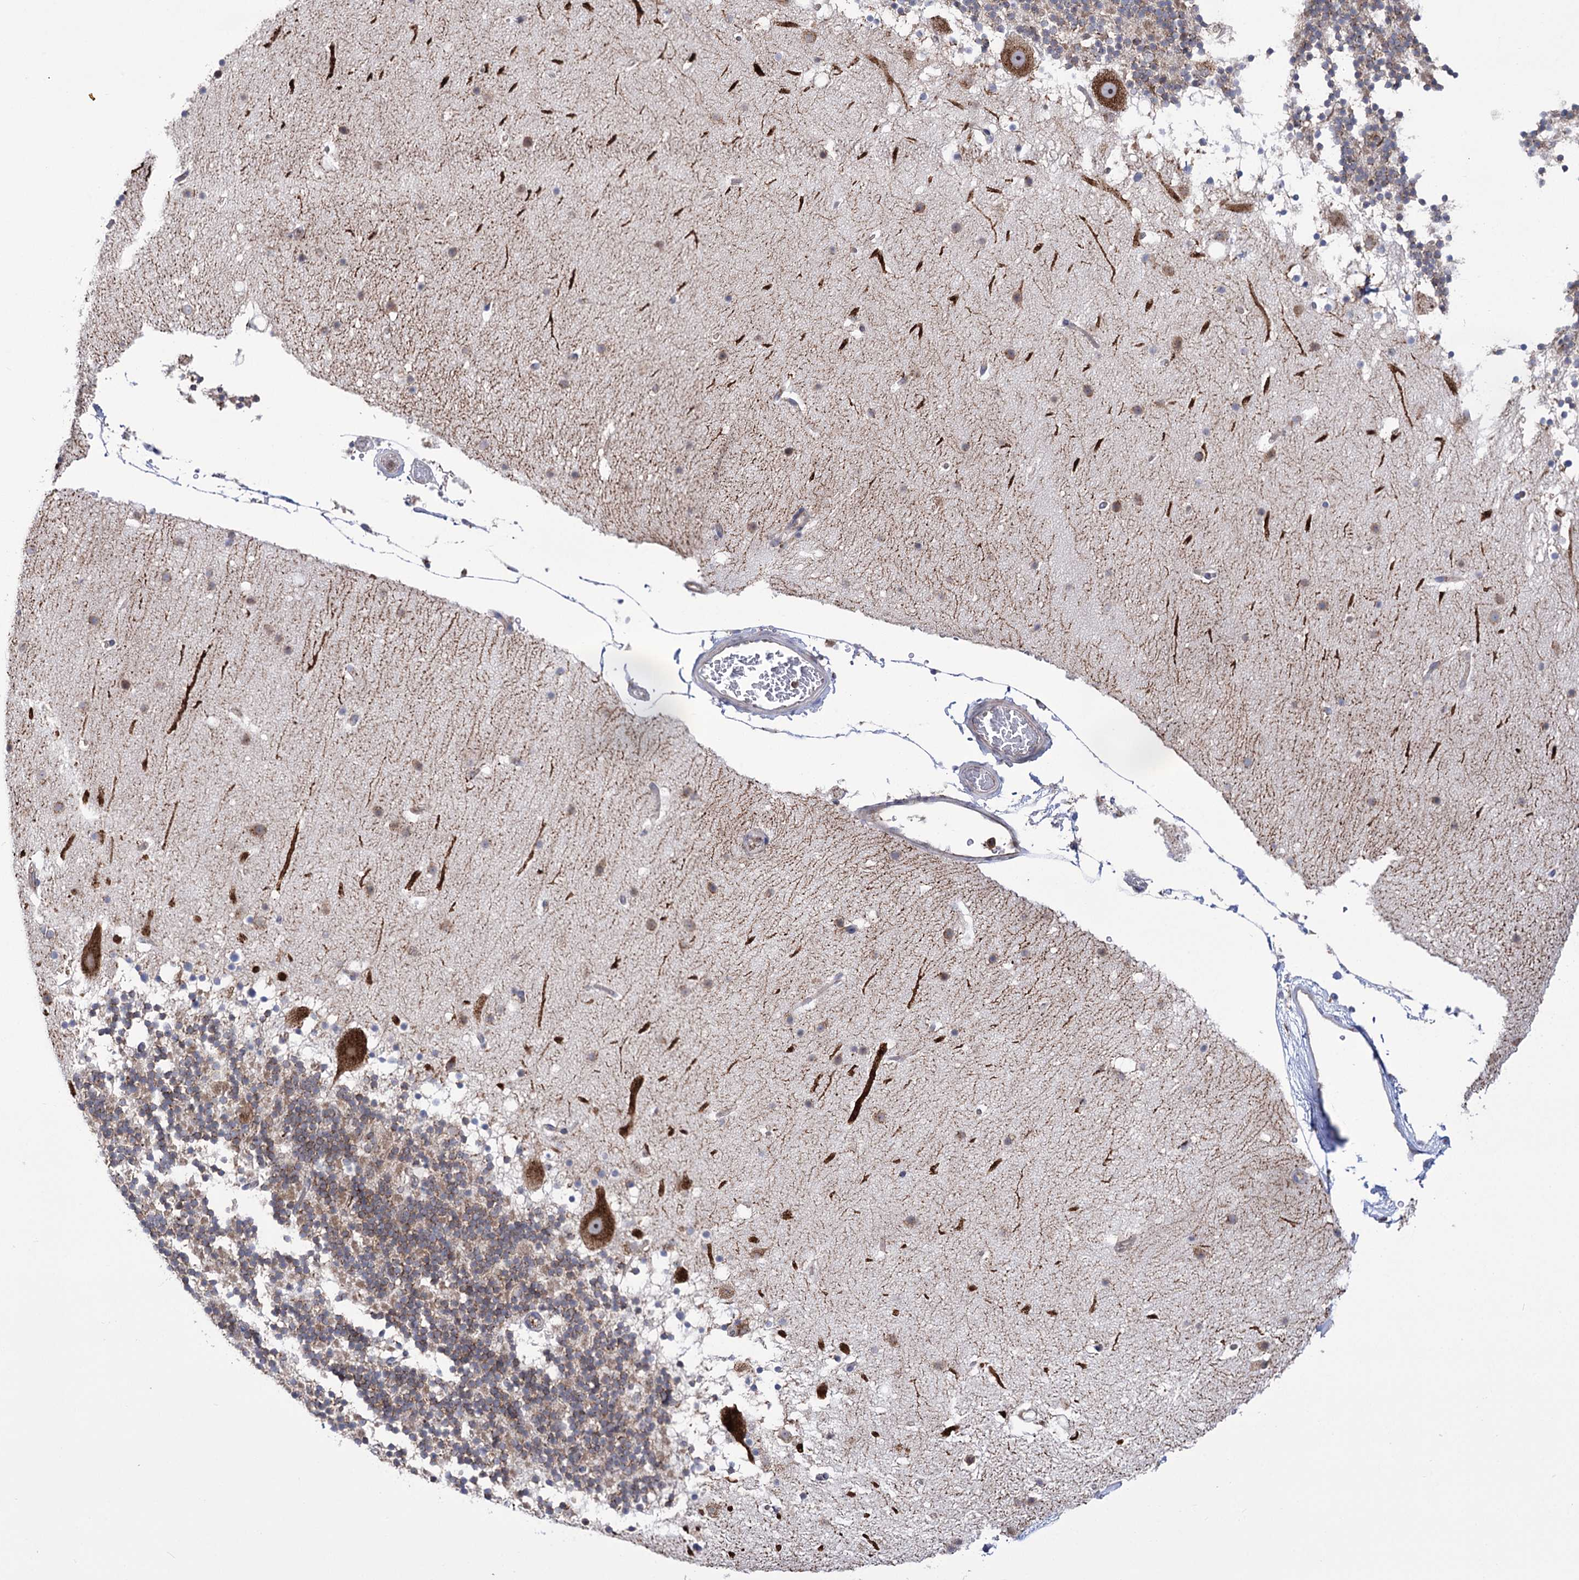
{"staining": {"intensity": "moderate", "quantity": ">75%", "location": "cytoplasmic/membranous"}, "tissue": "cerebellum", "cell_type": "Cells in granular layer", "image_type": "normal", "snomed": [{"axis": "morphology", "description": "Normal tissue, NOS"}, {"axis": "topography", "description": "Cerebellum"}], "caption": "A micrograph showing moderate cytoplasmic/membranous staining in approximately >75% of cells in granular layer in normal cerebellum, as visualized by brown immunohistochemical staining.", "gene": "ZNF622", "patient": {"sex": "male", "age": 57}}